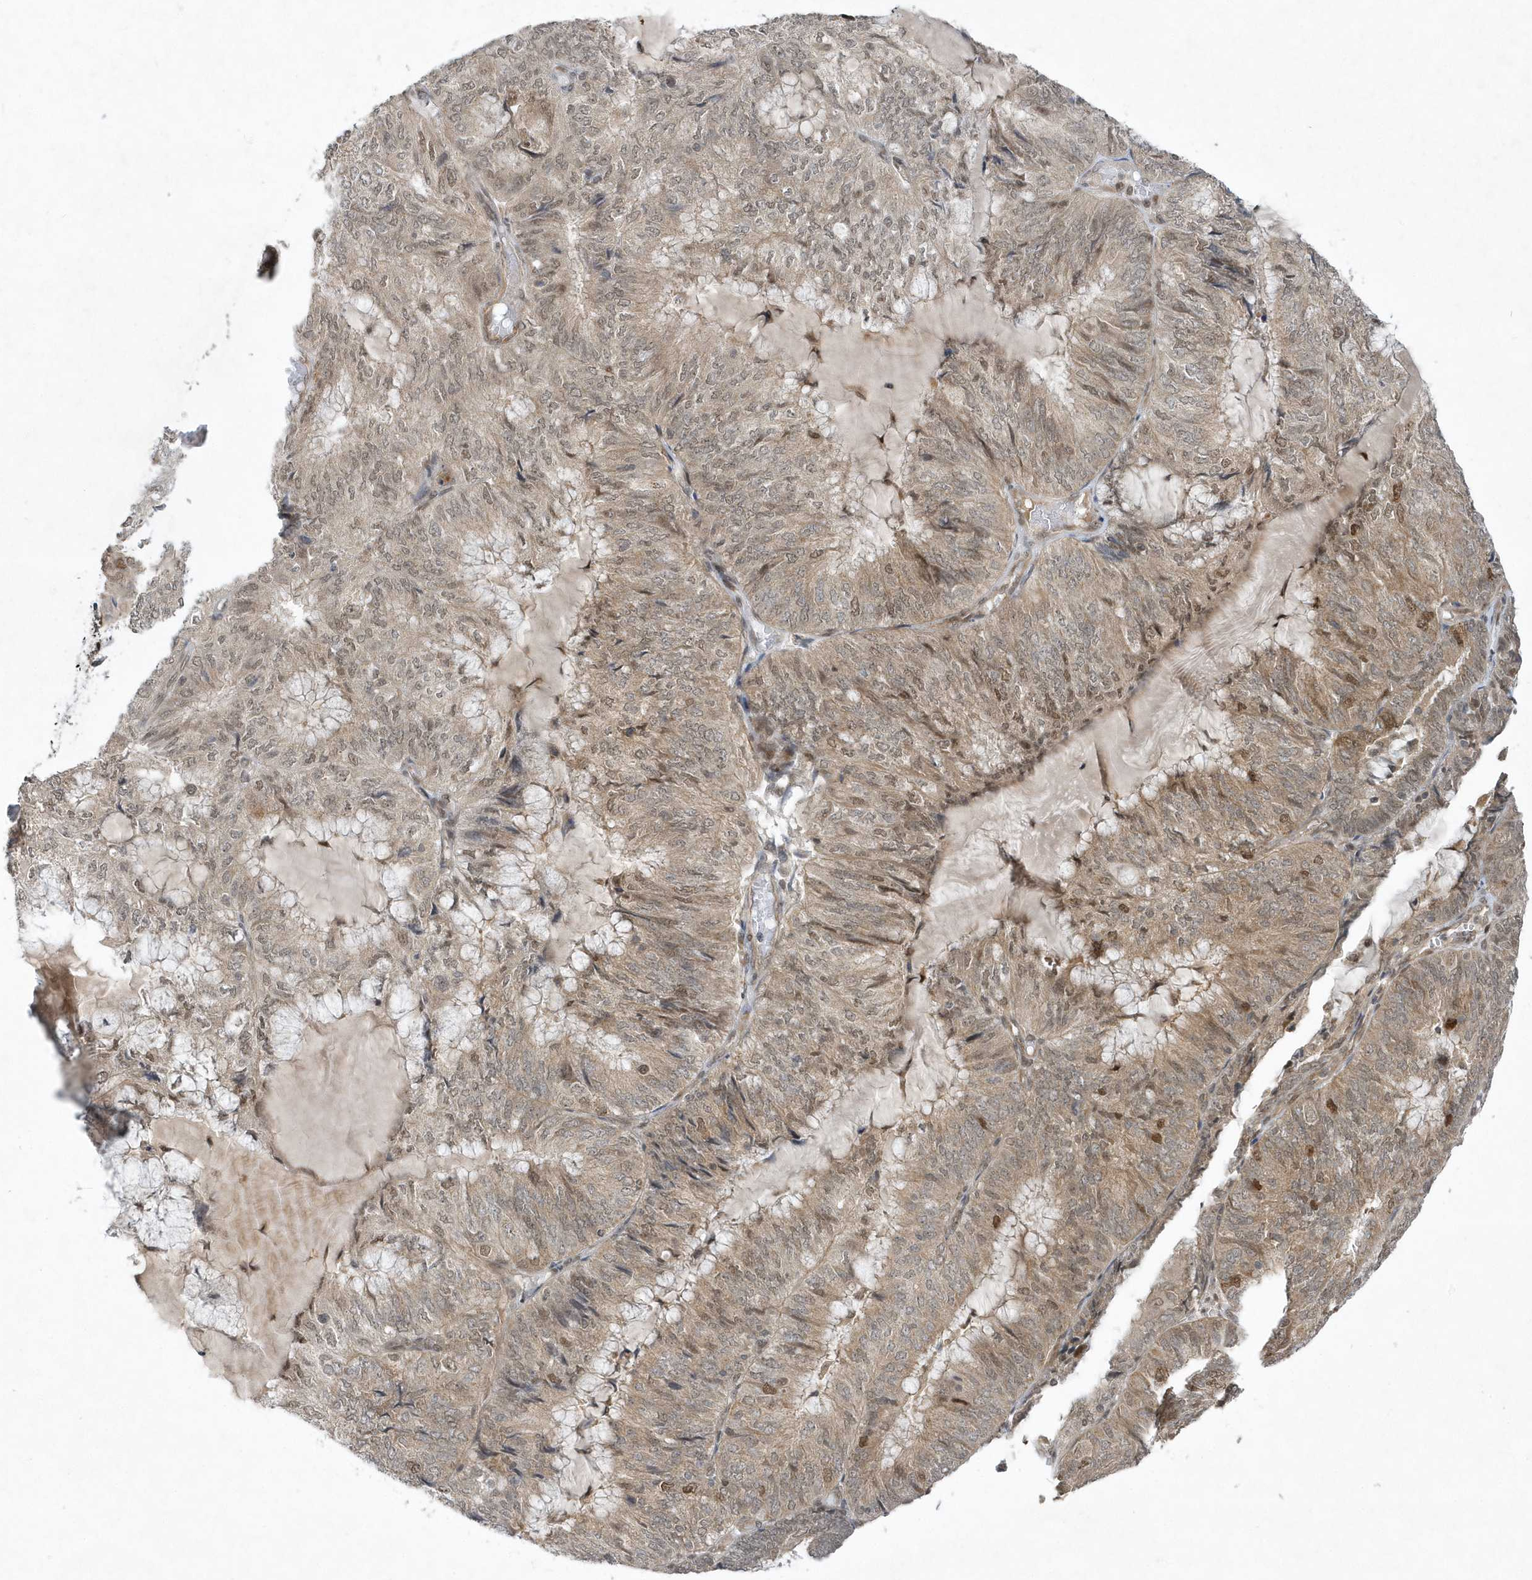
{"staining": {"intensity": "weak", "quantity": "25%-75%", "location": "cytoplasmic/membranous,nuclear"}, "tissue": "endometrial cancer", "cell_type": "Tumor cells", "image_type": "cancer", "snomed": [{"axis": "morphology", "description": "Adenocarcinoma, NOS"}, {"axis": "topography", "description": "Endometrium"}], "caption": "IHC image of human adenocarcinoma (endometrial) stained for a protein (brown), which exhibits low levels of weak cytoplasmic/membranous and nuclear staining in about 25%-75% of tumor cells.", "gene": "MXI1", "patient": {"sex": "female", "age": 81}}